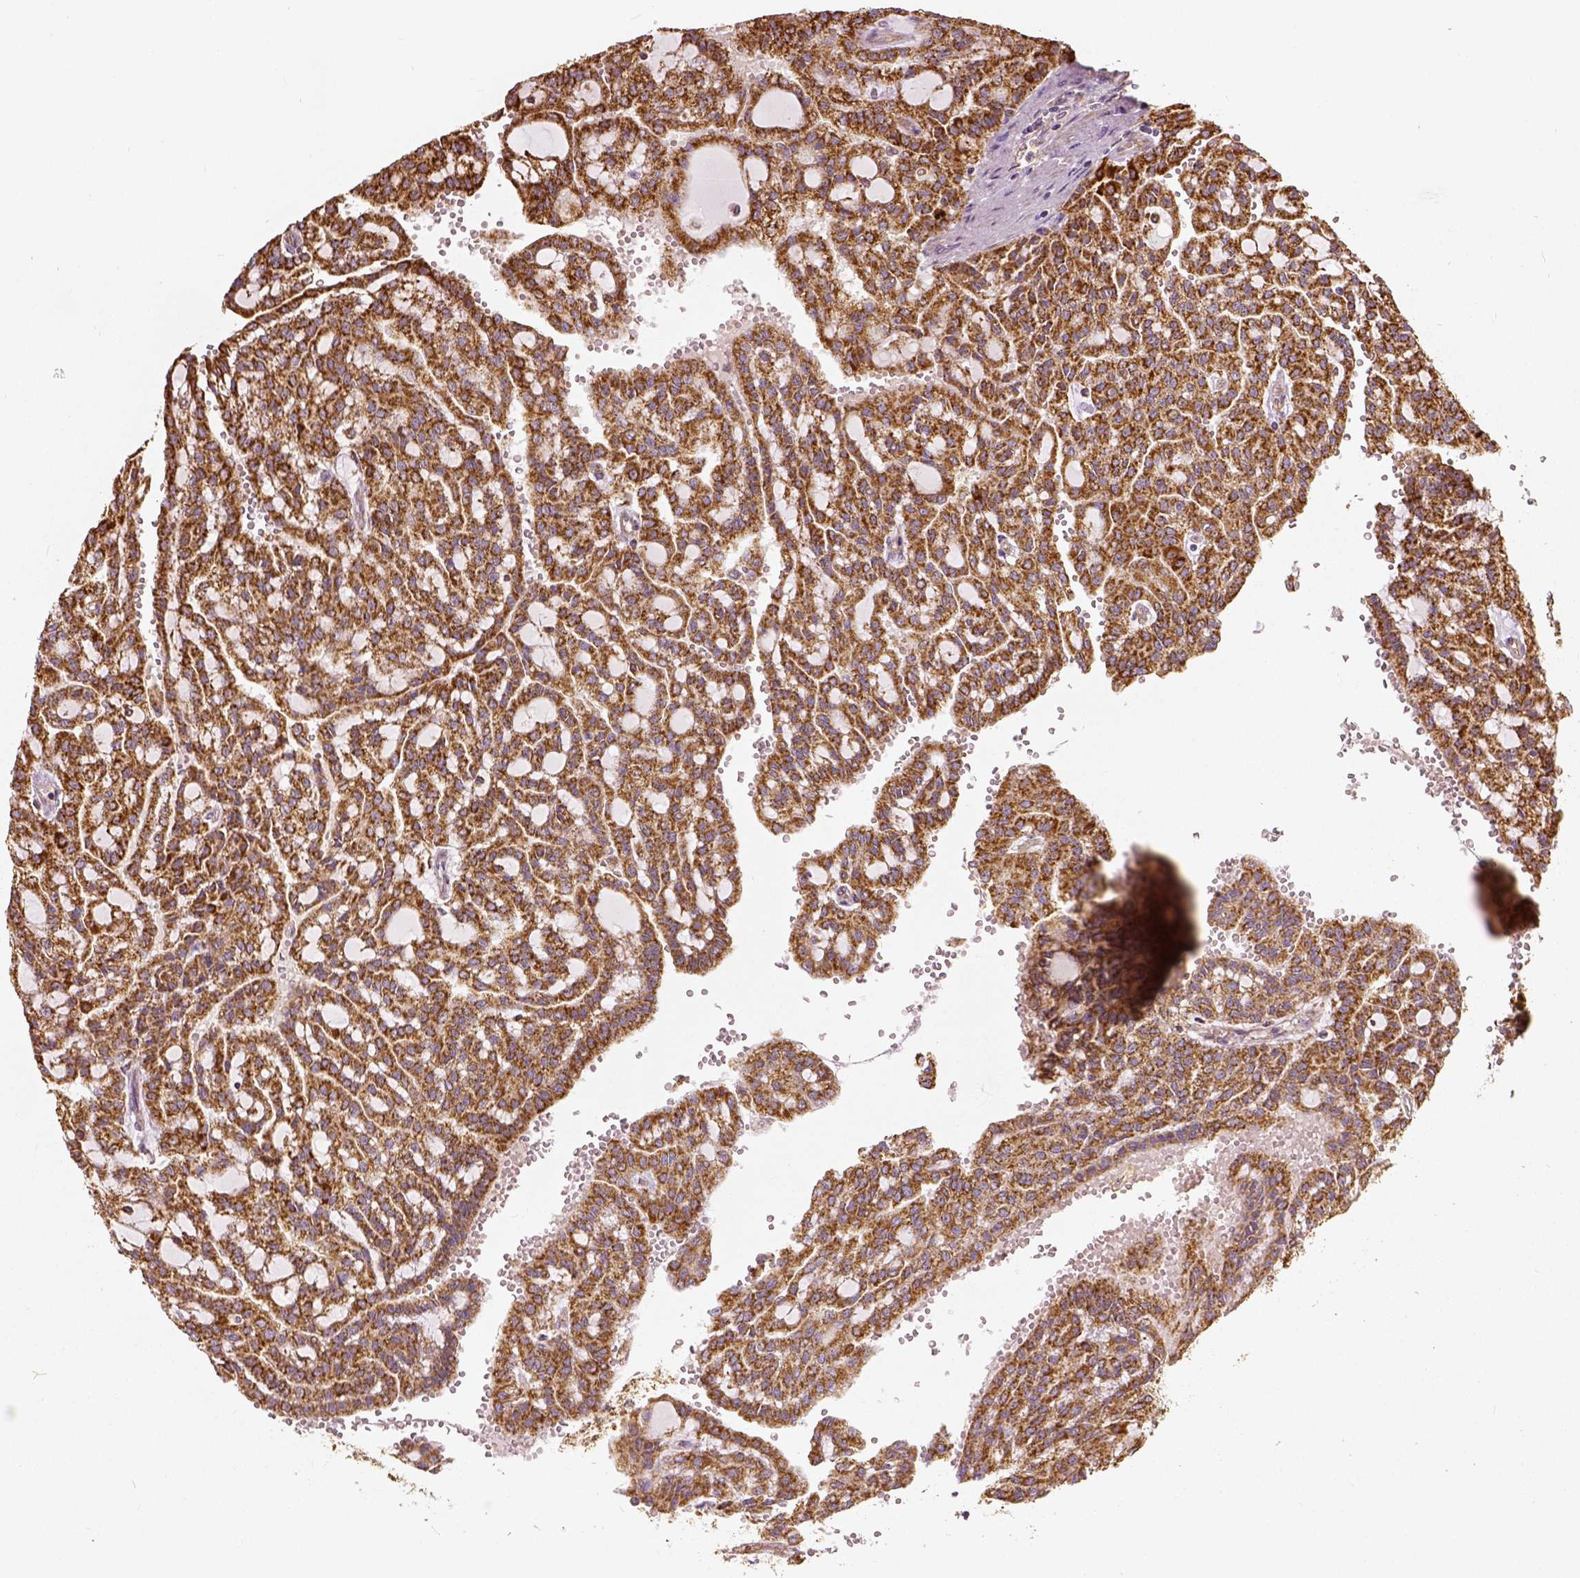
{"staining": {"intensity": "moderate", "quantity": ">75%", "location": "cytoplasmic/membranous"}, "tissue": "renal cancer", "cell_type": "Tumor cells", "image_type": "cancer", "snomed": [{"axis": "morphology", "description": "Adenocarcinoma, NOS"}, {"axis": "topography", "description": "Kidney"}], "caption": "Protein staining by immunohistochemistry (IHC) shows moderate cytoplasmic/membranous expression in approximately >75% of tumor cells in adenocarcinoma (renal).", "gene": "PGAM5", "patient": {"sex": "male", "age": 63}}